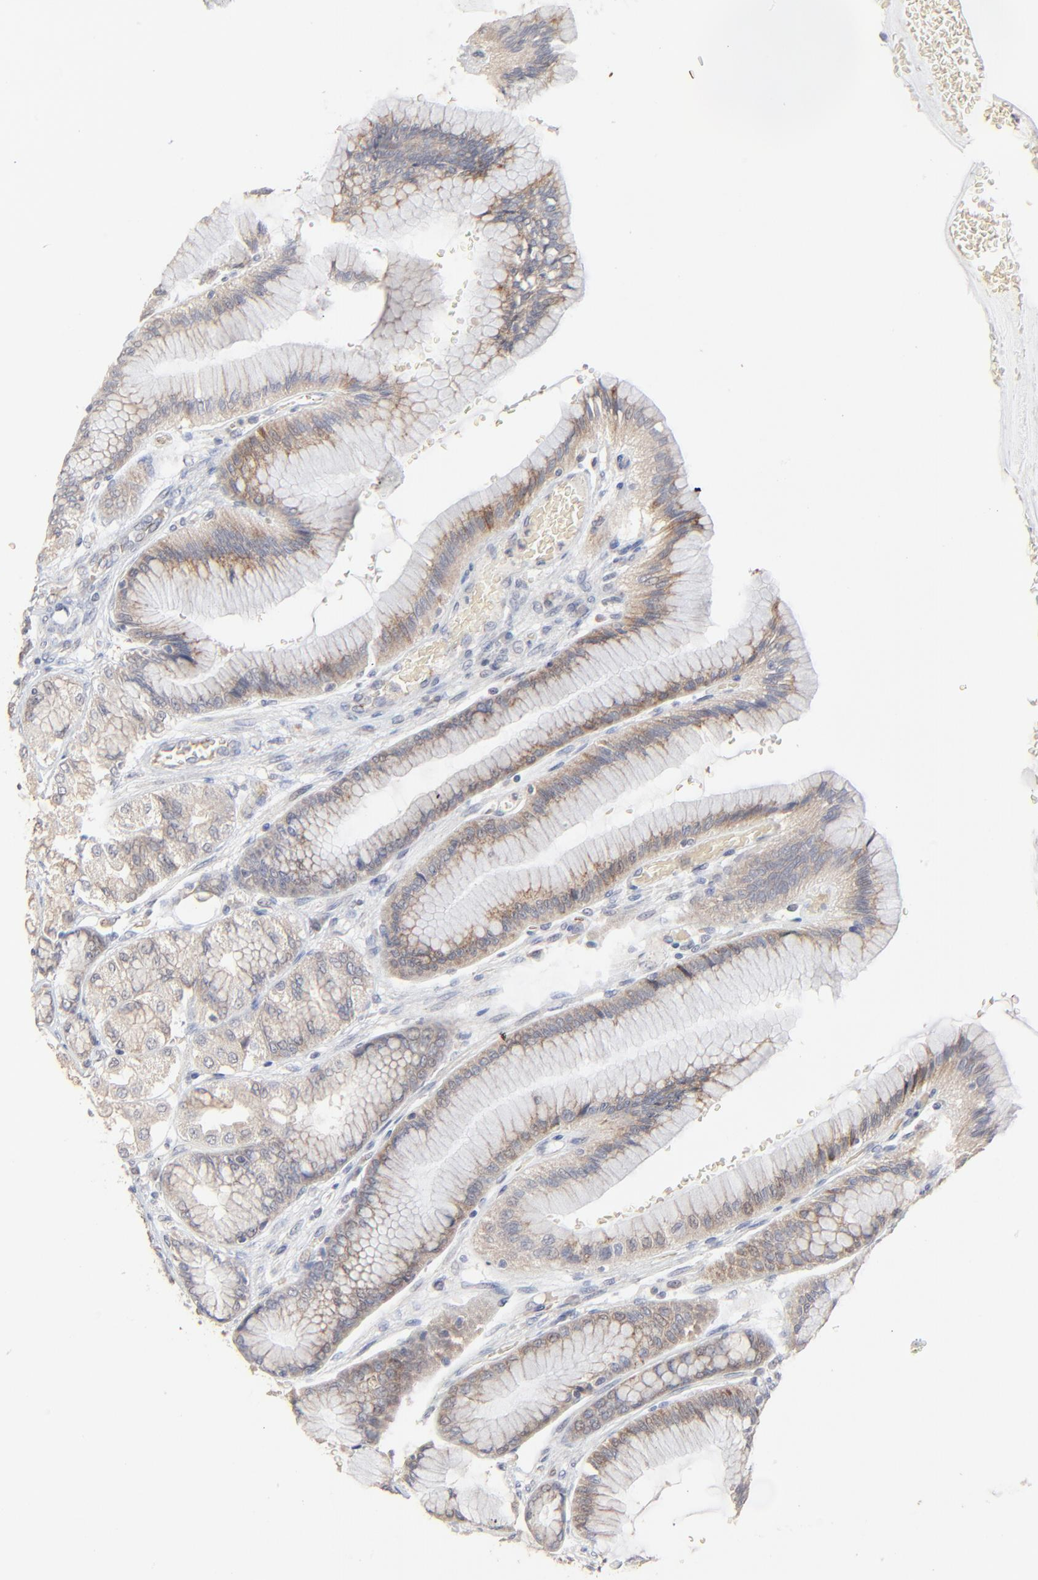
{"staining": {"intensity": "moderate", "quantity": ">75%", "location": "cytoplasmic/membranous"}, "tissue": "stomach", "cell_type": "Glandular cells", "image_type": "normal", "snomed": [{"axis": "morphology", "description": "Normal tissue, NOS"}, {"axis": "morphology", "description": "Adenocarcinoma, NOS"}, {"axis": "topography", "description": "Stomach"}, {"axis": "topography", "description": "Stomach, lower"}], "caption": "Protein staining of normal stomach shows moderate cytoplasmic/membranous expression in approximately >75% of glandular cells. Ihc stains the protein of interest in brown and the nuclei are stained blue.", "gene": "FANCB", "patient": {"sex": "female", "age": 65}}